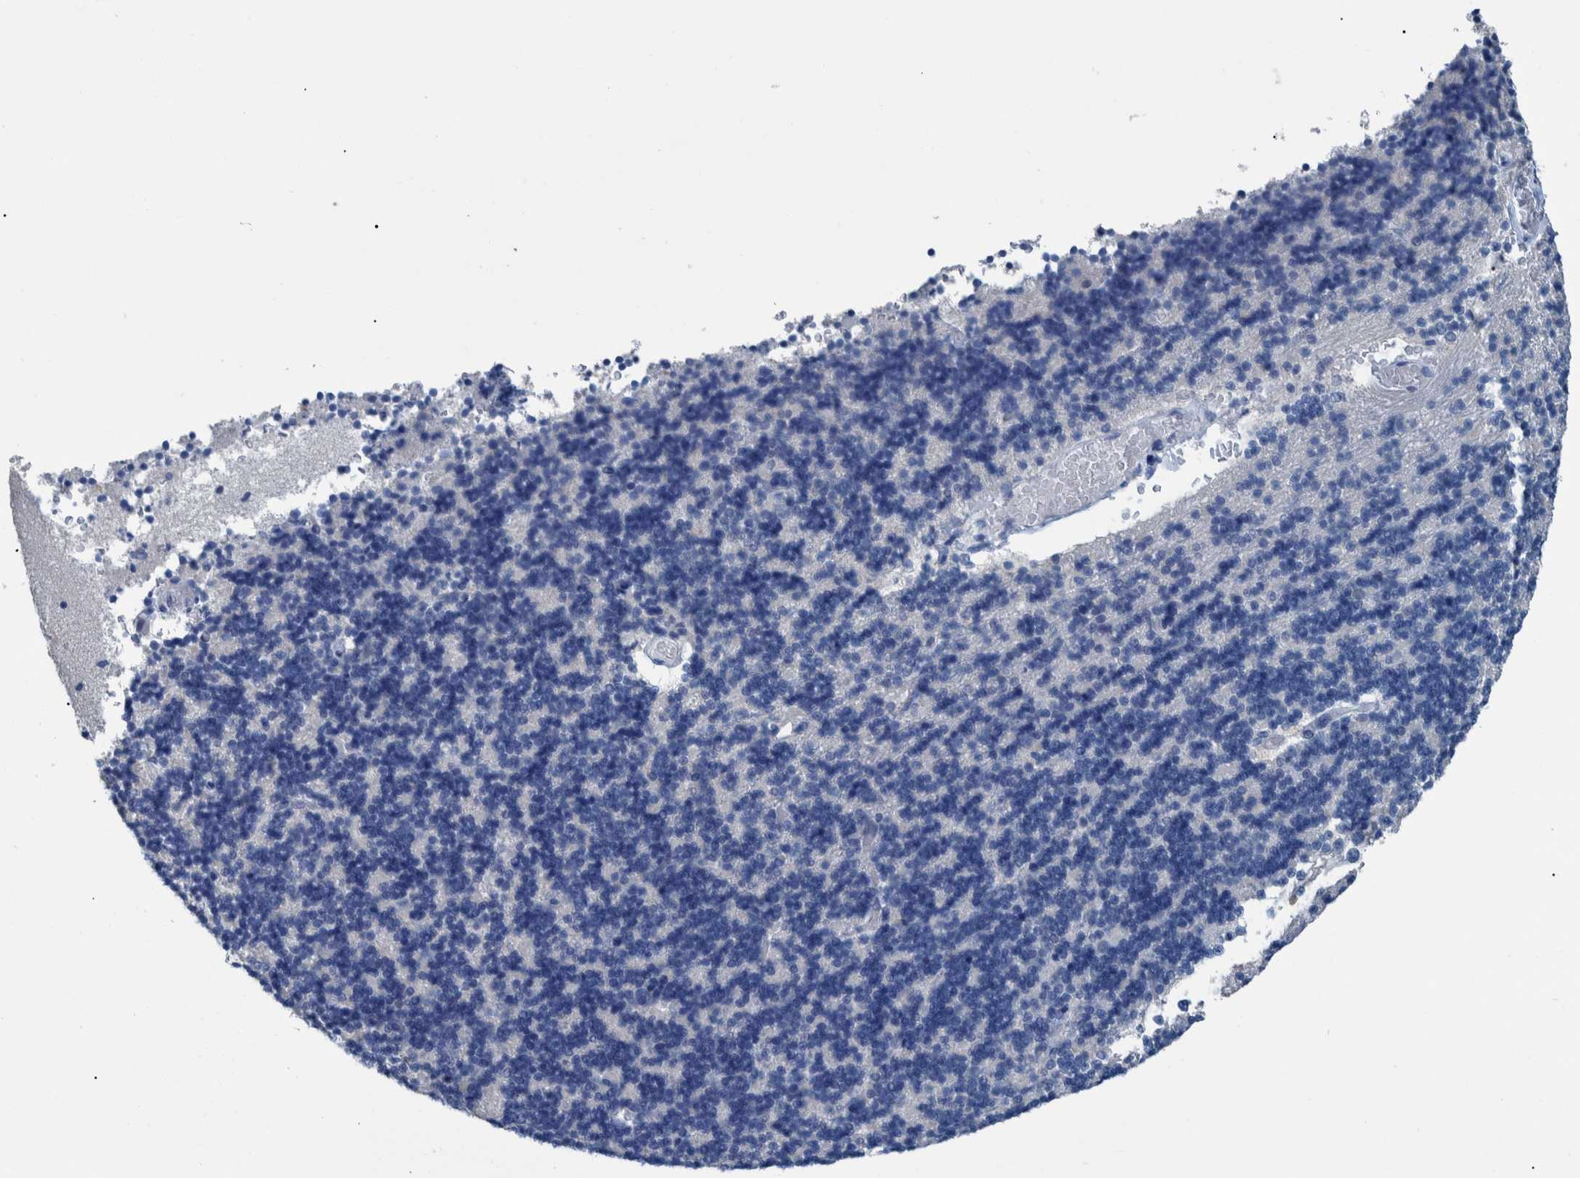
{"staining": {"intensity": "negative", "quantity": "none", "location": "none"}, "tissue": "cerebellum", "cell_type": "Cells in granular layer", "image_type": "normal", "snomed": [{"axis": "morphology", "description": "Normal tissue, NOS"}, {"axis": "topography", "description": "Cerebellum"}], "caption": "The micrograph reveals no staining of cells in granular layer in benign cerebellum.", "gene": "IDO1", "patient": {"sex": "female", "age": 19}}